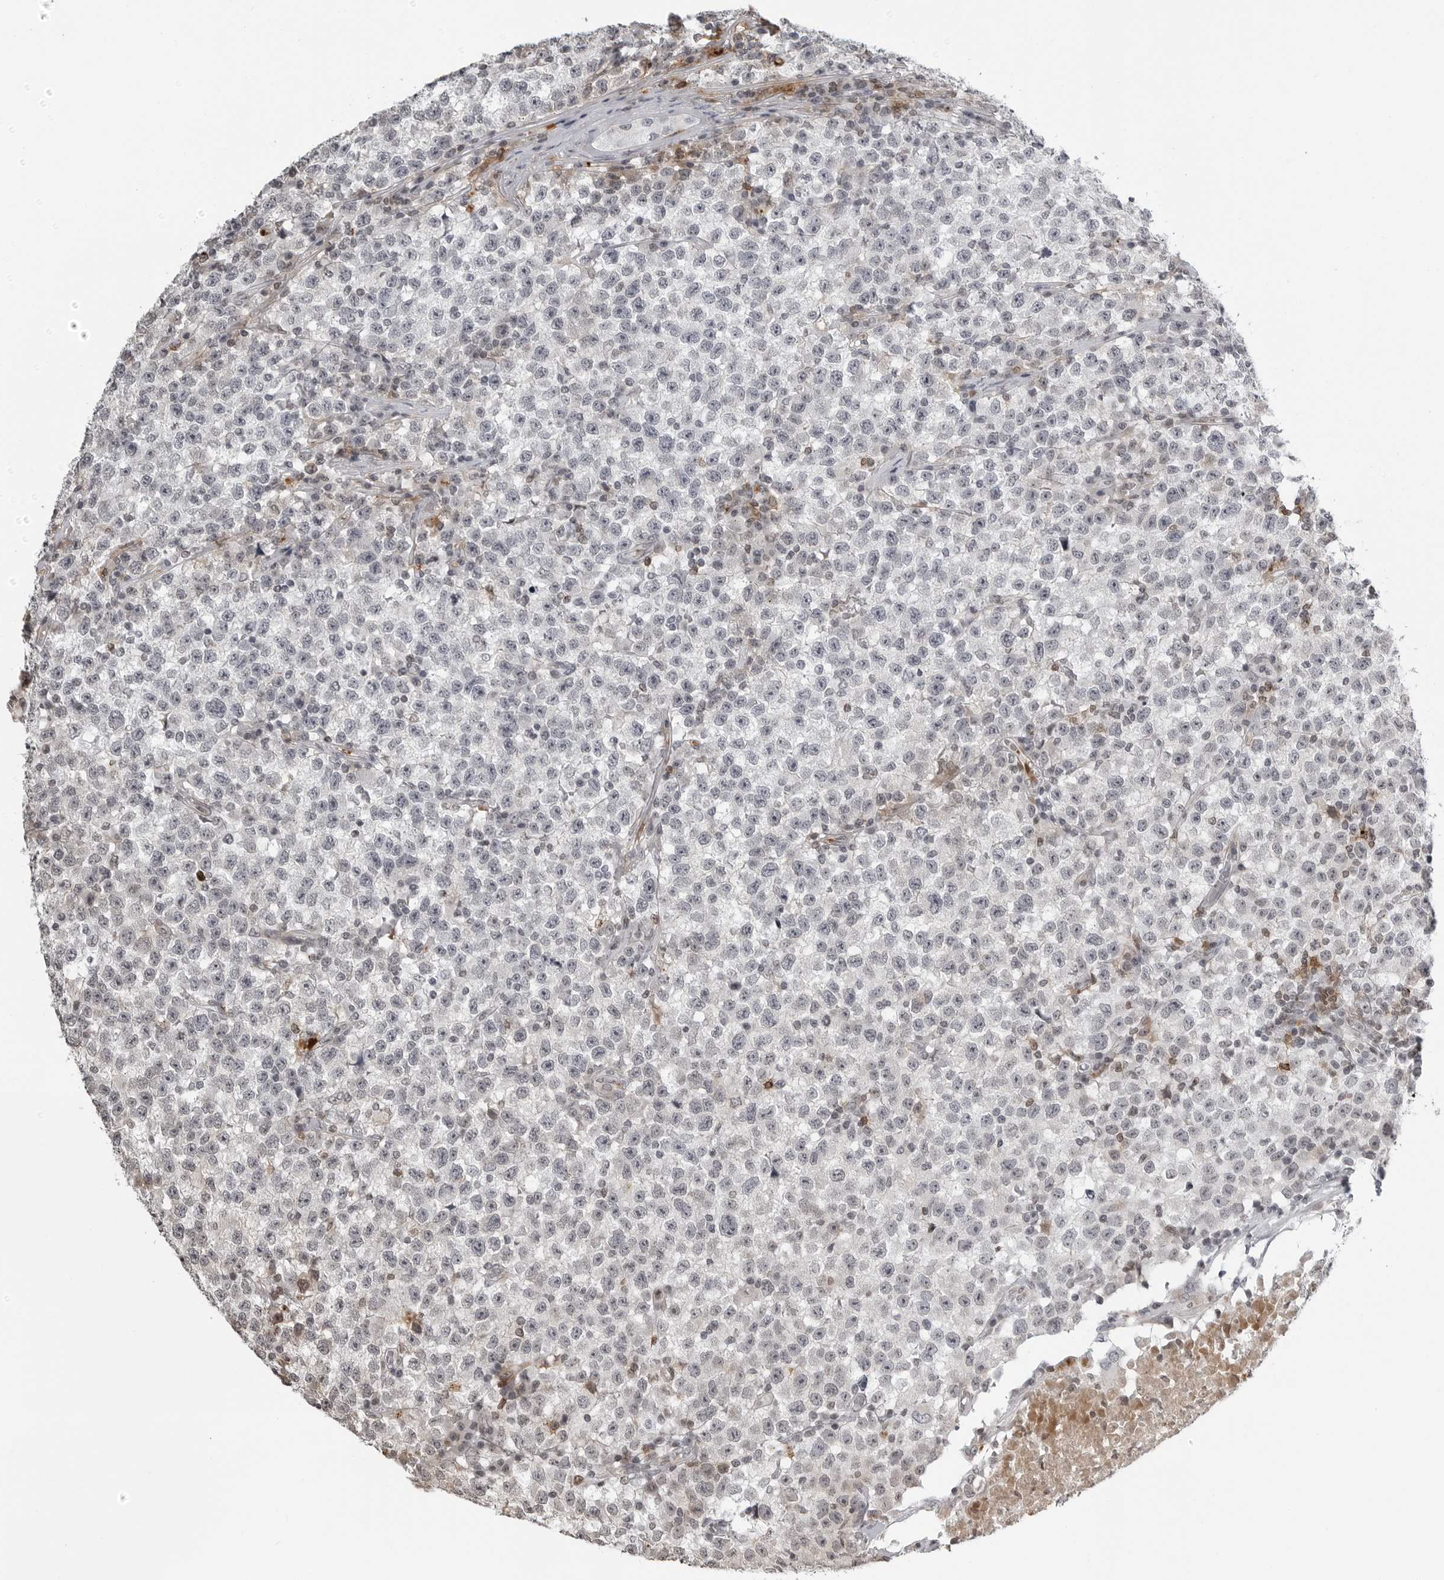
{"staining": {"intensity": "negative", "quantity": "none", "location": "none"}, "tissue": "testis cancer", "cell_type": "Tumor cells", "image_type": "cancer", "snomed": [{"axis": "morphology", "description": "Seminoma, NOS"}, {"axis": "topography", "description": "Testis"}], "caption": "There is no significant positivity in tumor cells of seminoma (testis). (Brightfield microscopy of DAB (3,3'-diaminobenzidine) IHC at high magnification).", "gene": "CXCR5", "patient": {"sex": "male", "age": 22}}